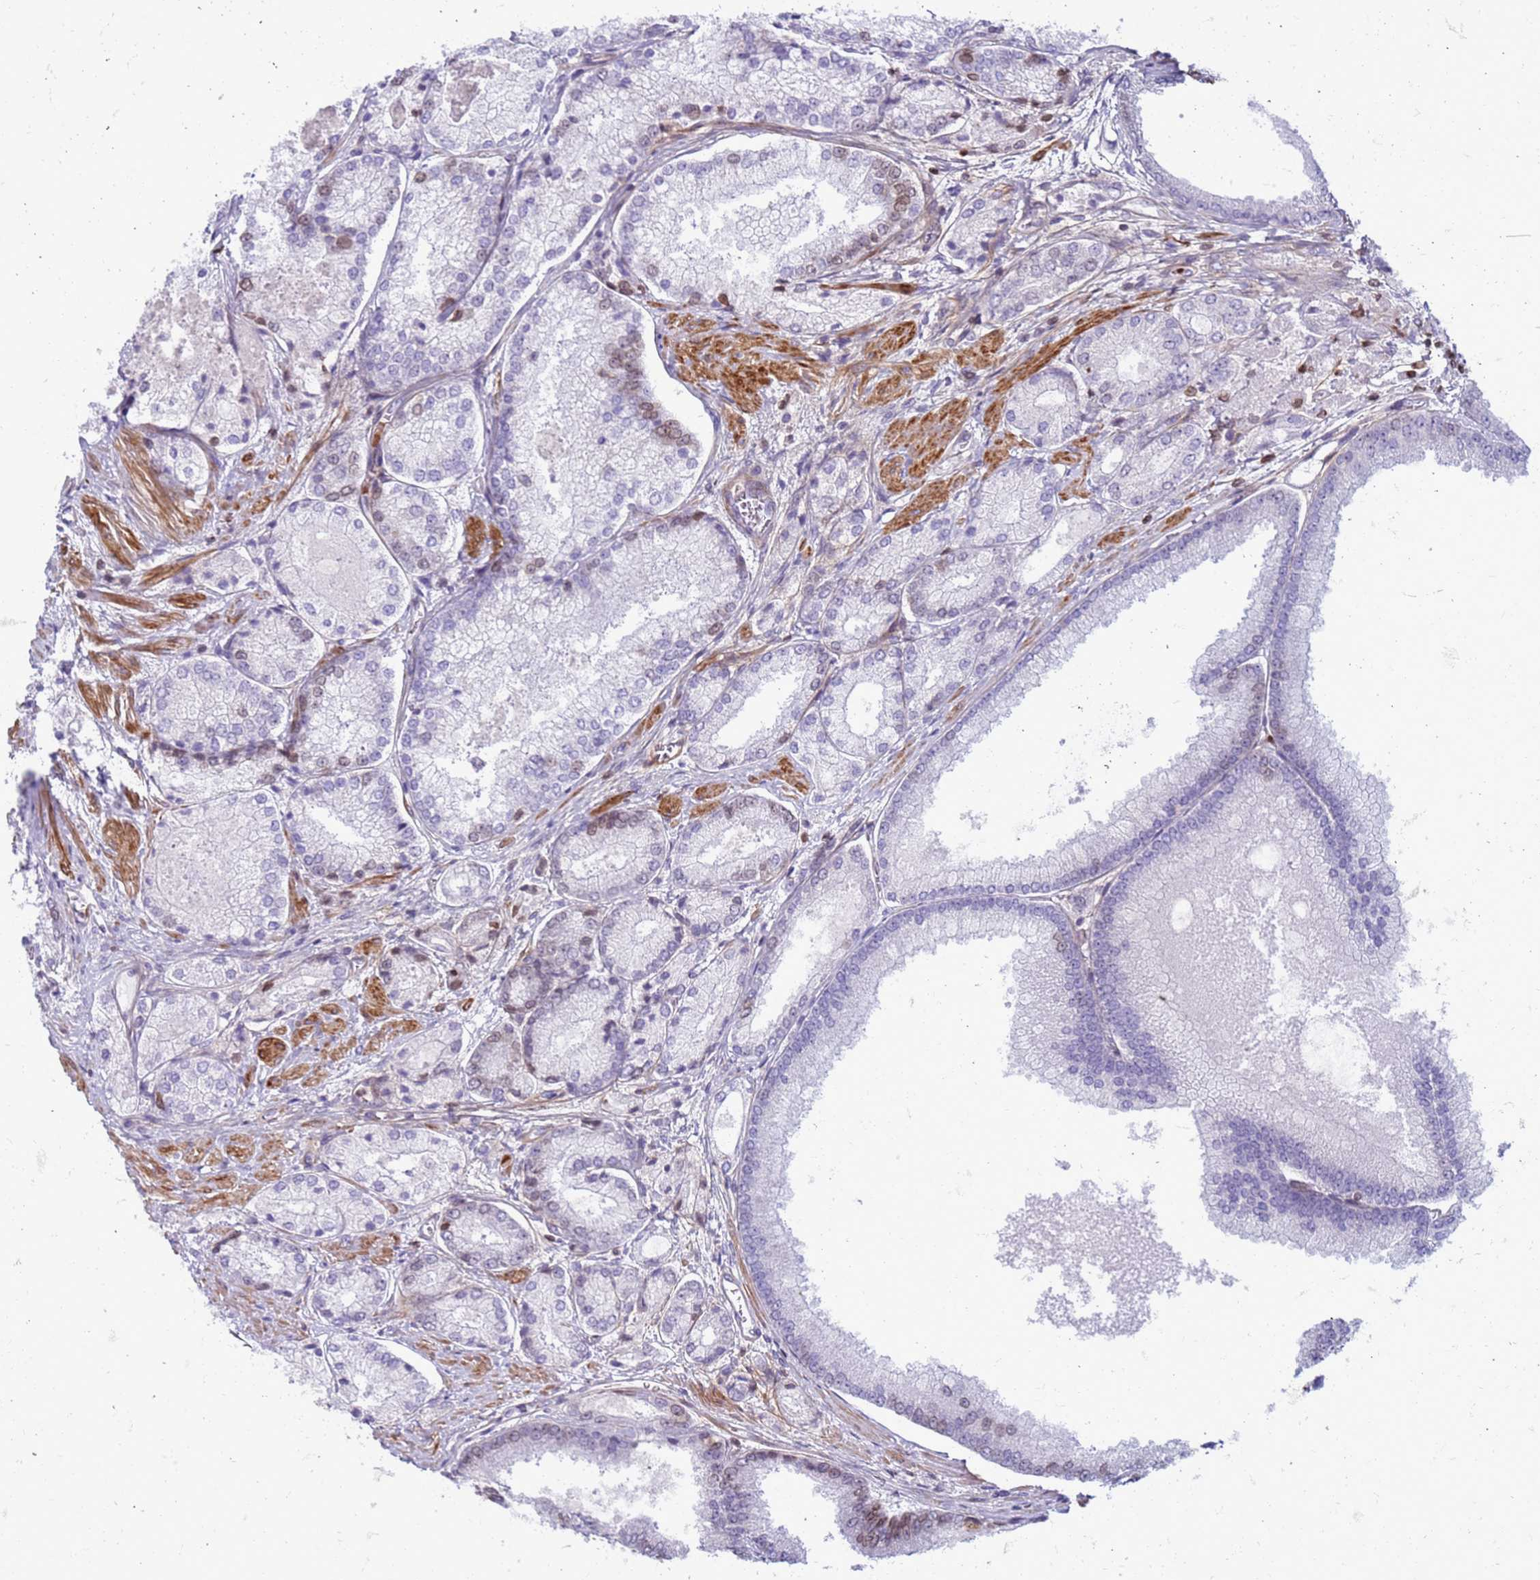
{"staining": {"intensity": "negative", "quantity": "none", "location": "none"}, "tissue": "prostate cancer", "cell_type": "Tumor cells", "image_type": "cancer", "snomed": [{"axis": "morphology", "description": "Adenocarcinoma, Low grade"}, {"axis": "topography", "description": "Prostate"}], "caption": "Immunohistochemical staining of prostate low-grade adenocarcinoma demonstrates no significant expression in tumor cells.", "gene": "METTL25B", "patient": {"sex": "male", "age": 74}}